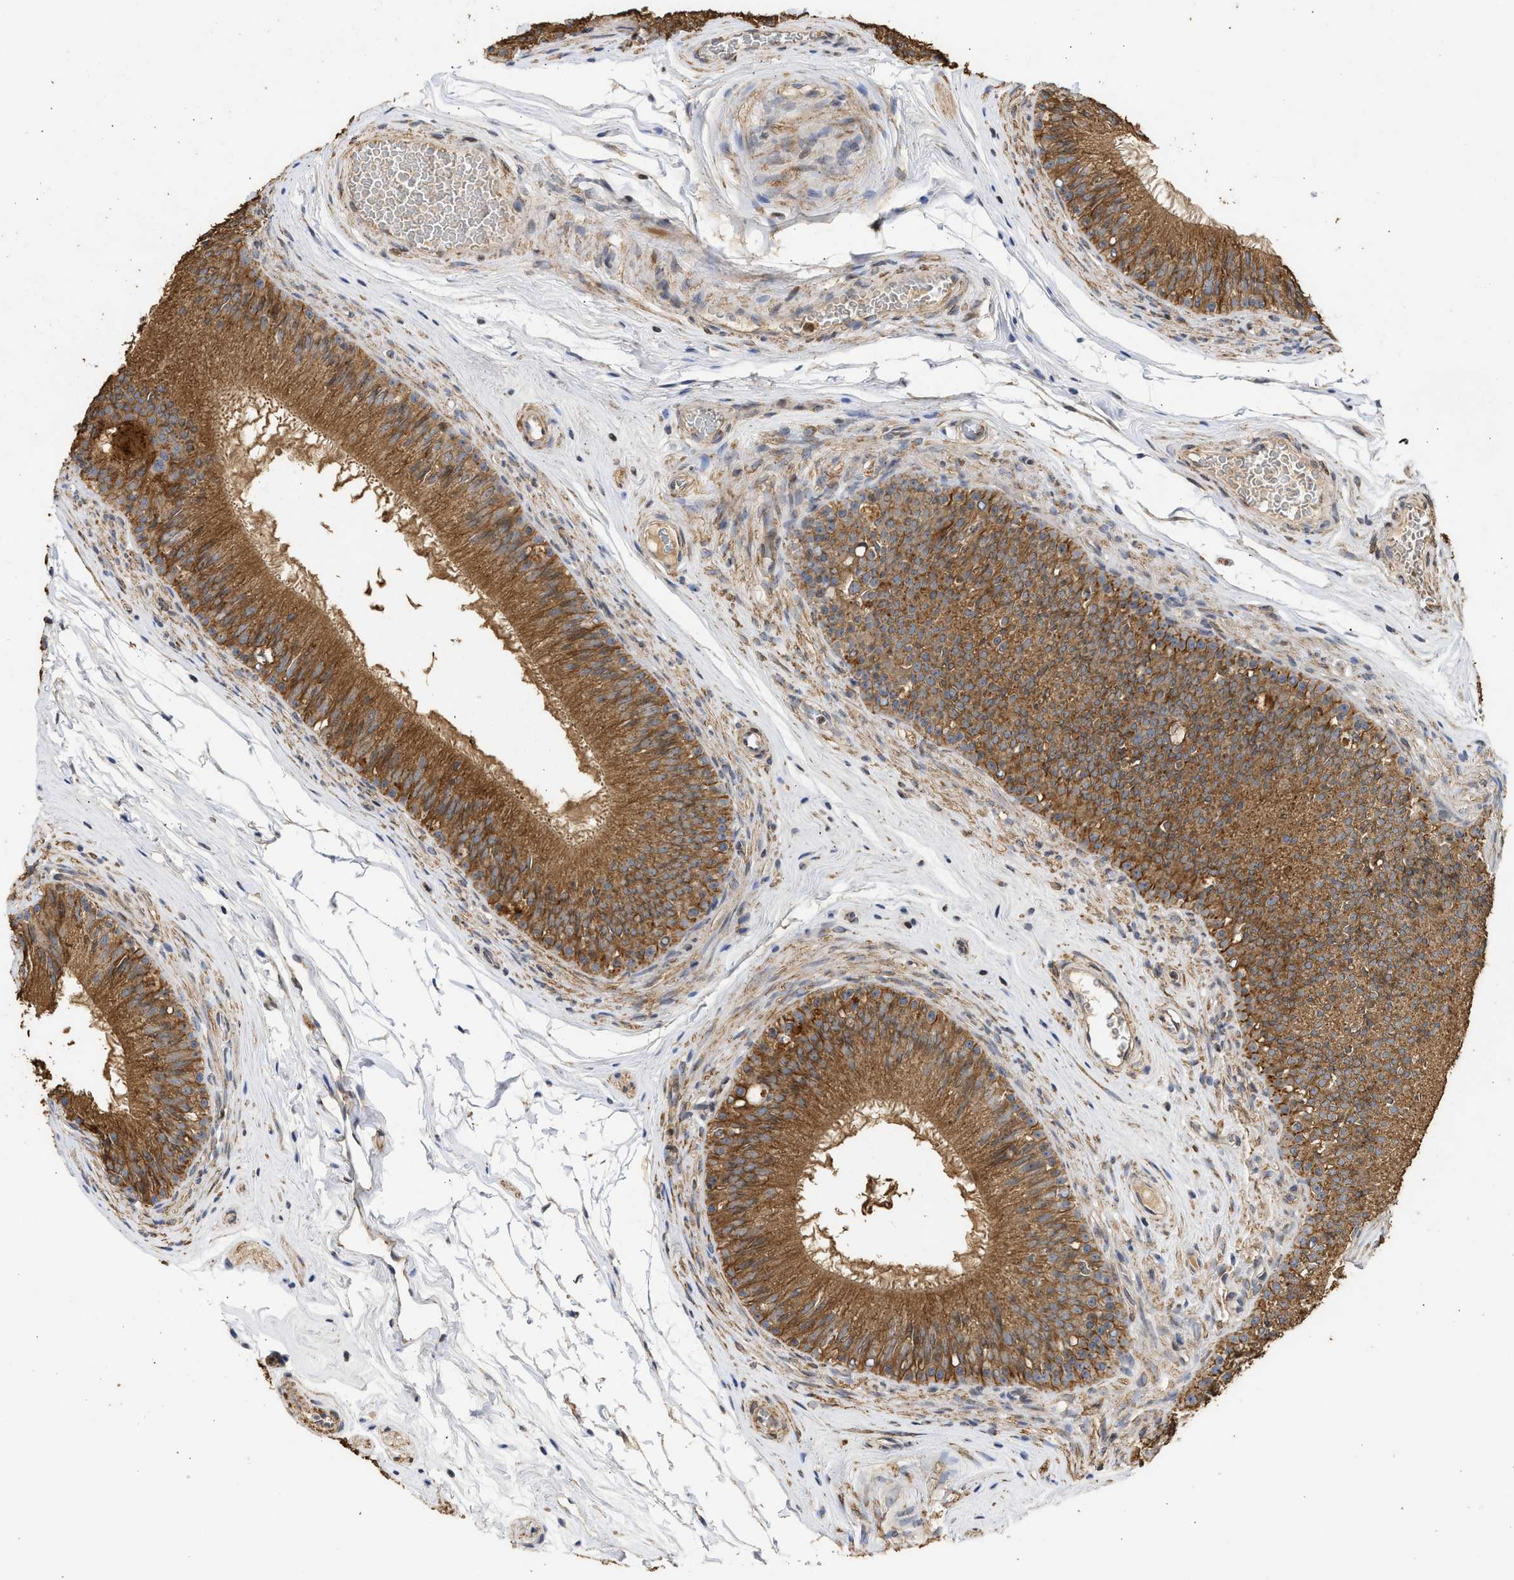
{"staining": {"intensity": "moderate", "quantity": ">75%", "location": "cytoplasmic/membranous"}, "tissue": "epididymis", "cell_type": "Glandular cells", "image_type": "normal", "snomed": [{"axis": "morphology", "description": "Normal tissue, NOS"}, {"axis": "topography", "description": "Testis"}, {"axis": "topography", "description": "Epididymis"}], "caption": "This is a histology image of immunohistochemistry (IHC) staining of normal epididymis, which shows moderate expression in the cytoplasmic/membranous of glandular cells.", "gene": "ENSG00000142539", "patient": {"sex": "male", "age": 36}}